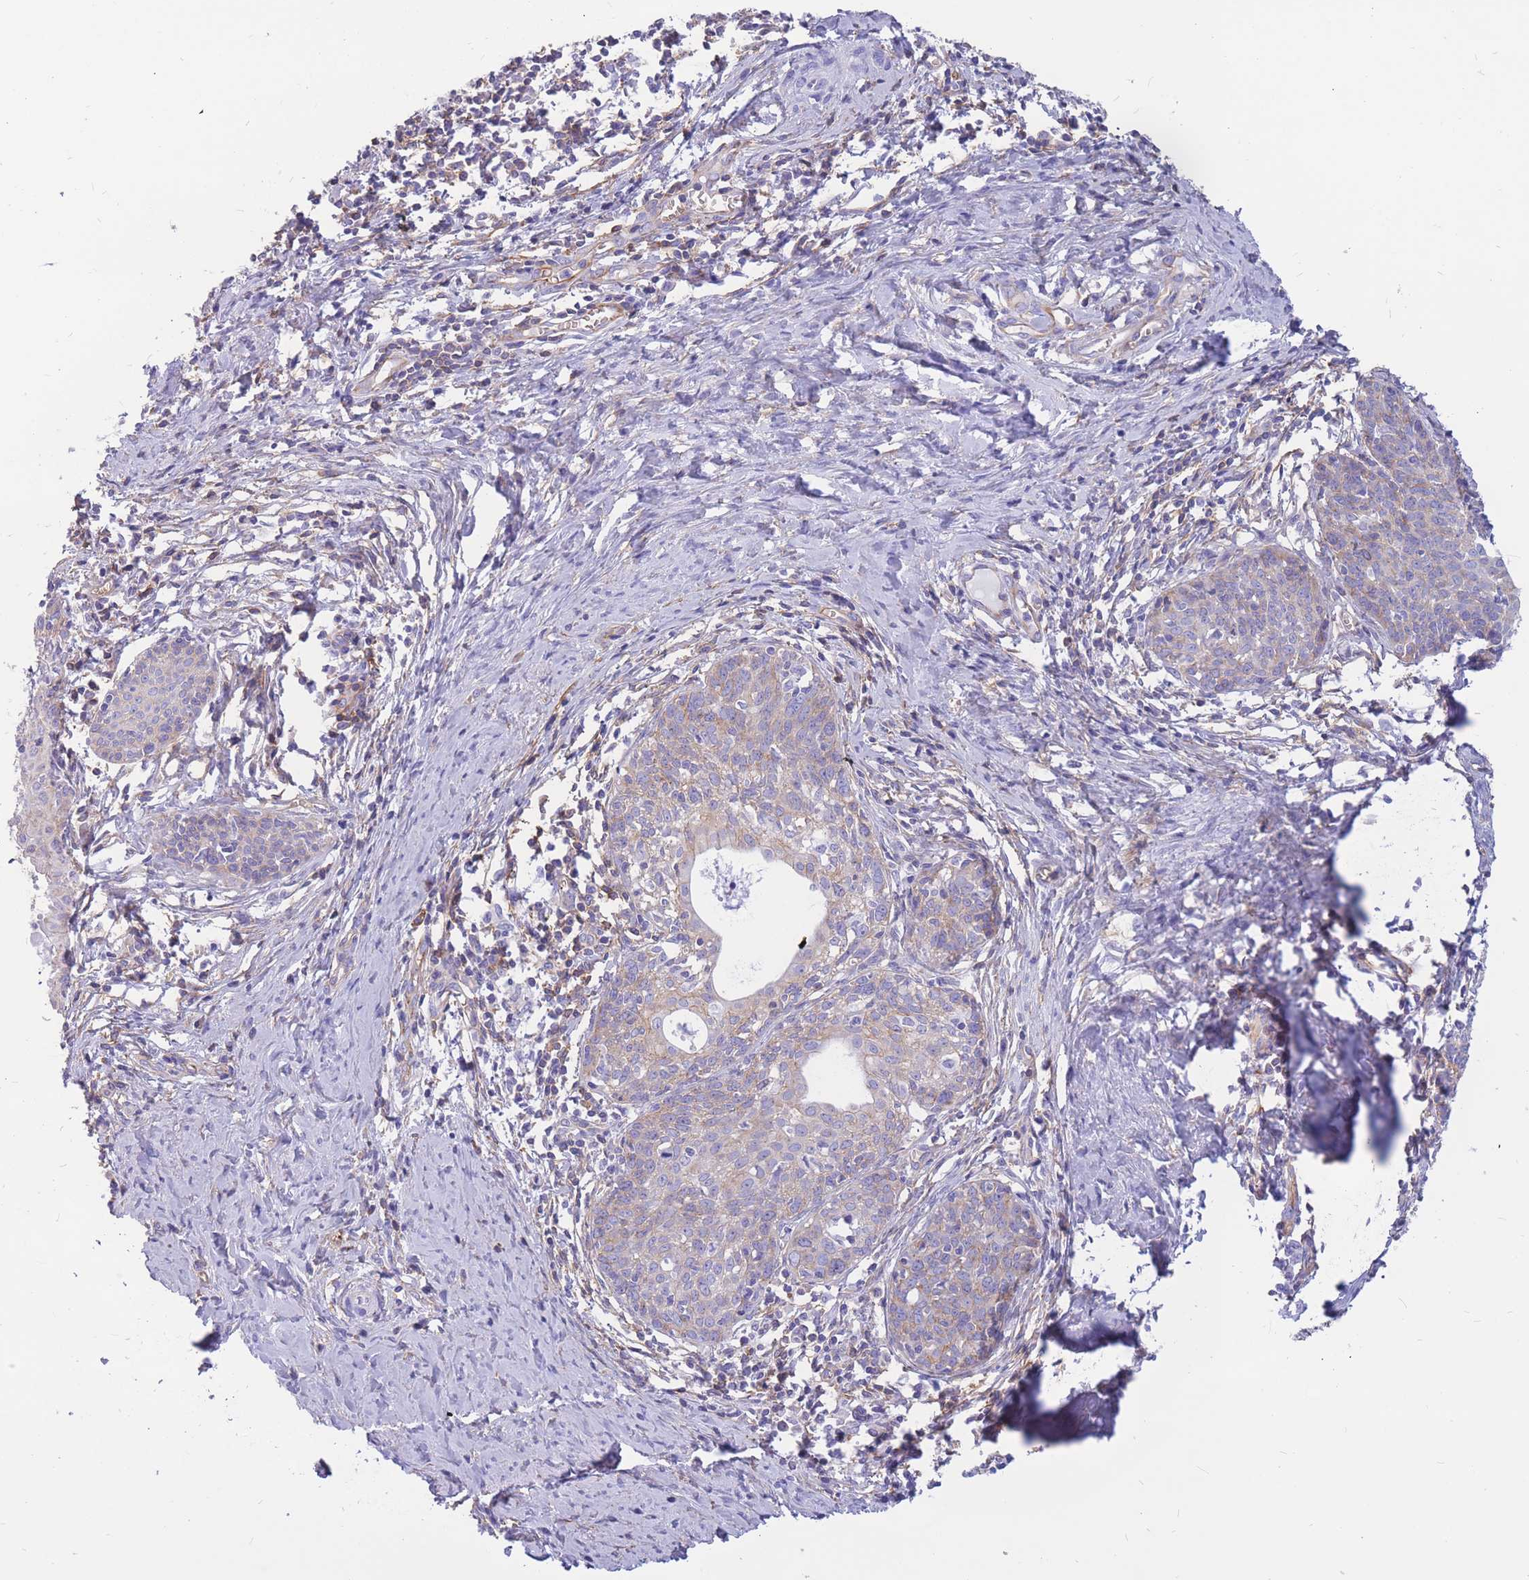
{"staining": {"intensity": "weak", "quantity": "<25%", "location": "cytoplasmic/membranous"}, "tissue": "cervical cancer", "cell_type": "Tumor cells", "image_type": "cancer", "snomed": [{"axis": "morphology", "description": "Squamous cell carcinoma, NOS"}, {"axis": "topography", "description": "Cervix"}], "caption": "Immunohistochemistry histopathology image of neoplastic tissue: squamous cell carcinoma (cervical) stained with DAB (3,3'-diaminobenzidine) exhibits no significant protein expression in tumor cells.", "gene": "ADD2", "patient": {"sex": "female", "age": 52}}